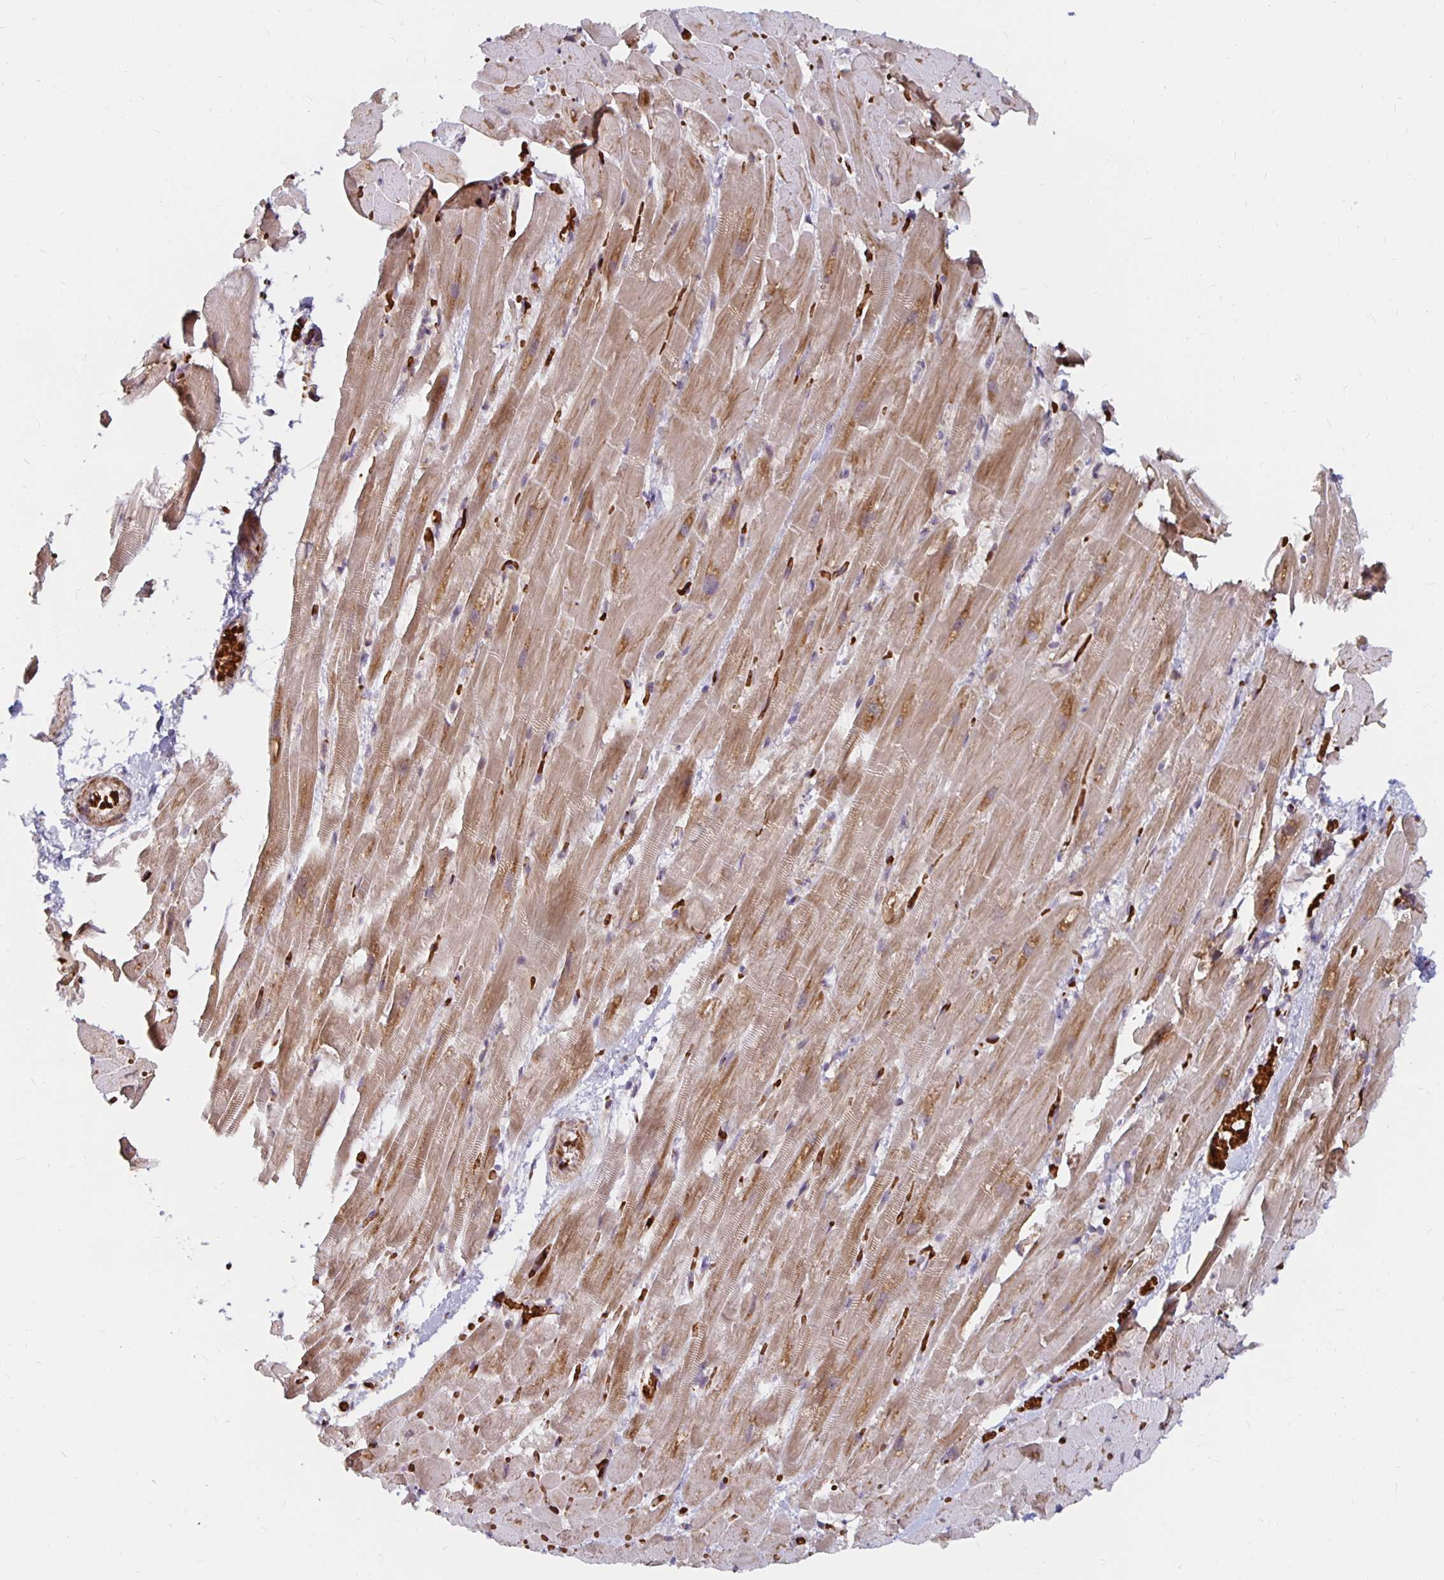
{"staining": {"intensity": "moderate", "quantity": ">75%", "location": "cytoplasmic/membranous"}, "tissue": "heart muscle", "cell_type": "Cardiomyocytes", "image_type": "normal", "snomed": [{"axis": "morphology", "description": "Normal tissue, NOS"}, {"axis": "topography", "description": "Heart"}], "caption": "Immunohistochemistry of unremarkable human heart muscle shows medium levels of moderate cytoplasmic/membranous positivity in approximately >75% of cardiomyocytes.", "gene": "MRPL28", "patient": {"sex": "male", "age": 37}}